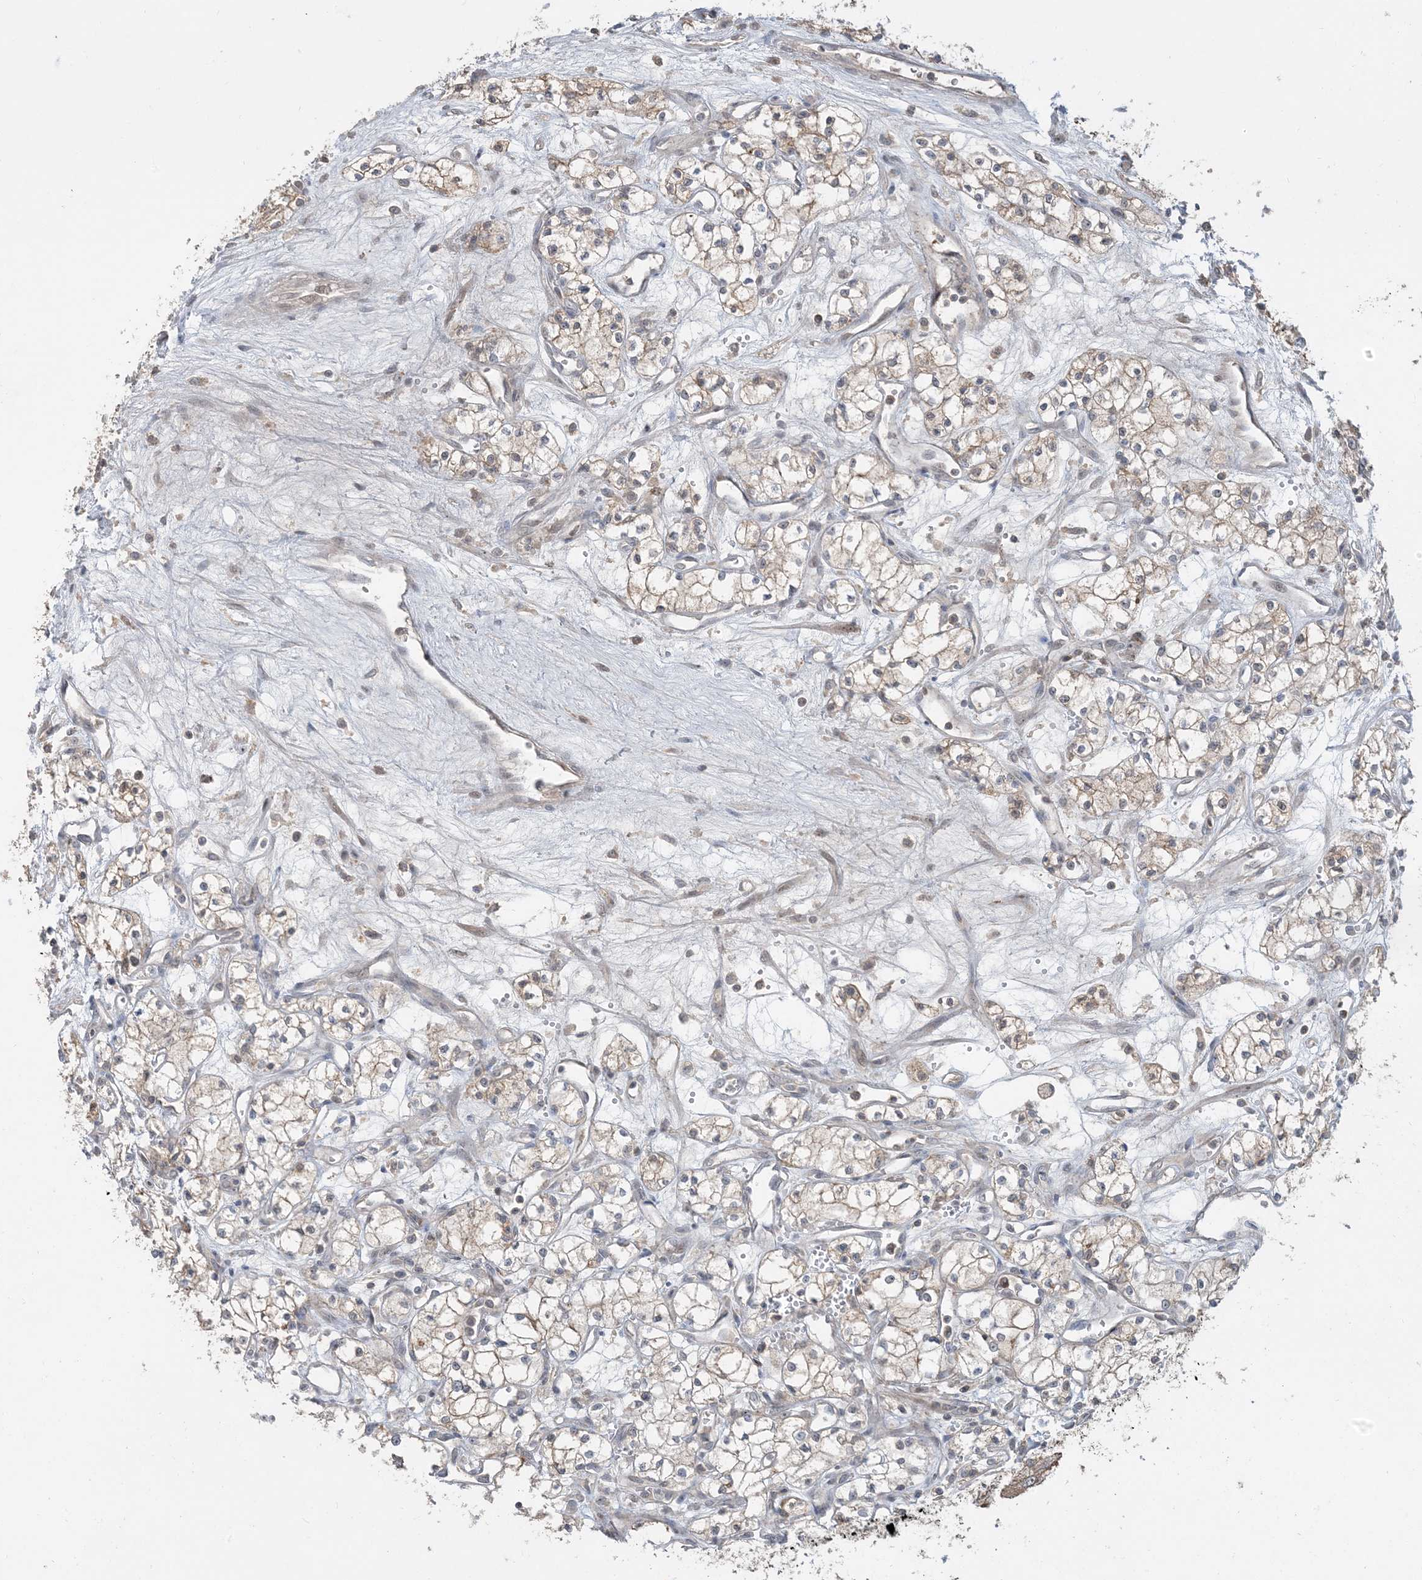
{"staining": {"intensity": "moderate", "quantity": "25%-75%", "location": "cytoplasmic/membranous"}, "tissue": "renal cancer", "cell_type": "Tumor cells", "image_type": "cancer", "snomed": [{"axis": "morphology", "description": "Adenocarcinoma, NOS"}, {"axis": "topography", "description": "Kidney"}], "caption": "Renal cancer stained for a protein shows moderate cytoplasmic/membranous positivity in tumor cells. (DAB (3,3'-diaminobenzidine) = brown stain, brightfield microscopy at high magnification).", "gene": "PRRT3", "patient": {"sex": "male", "age": 59}}